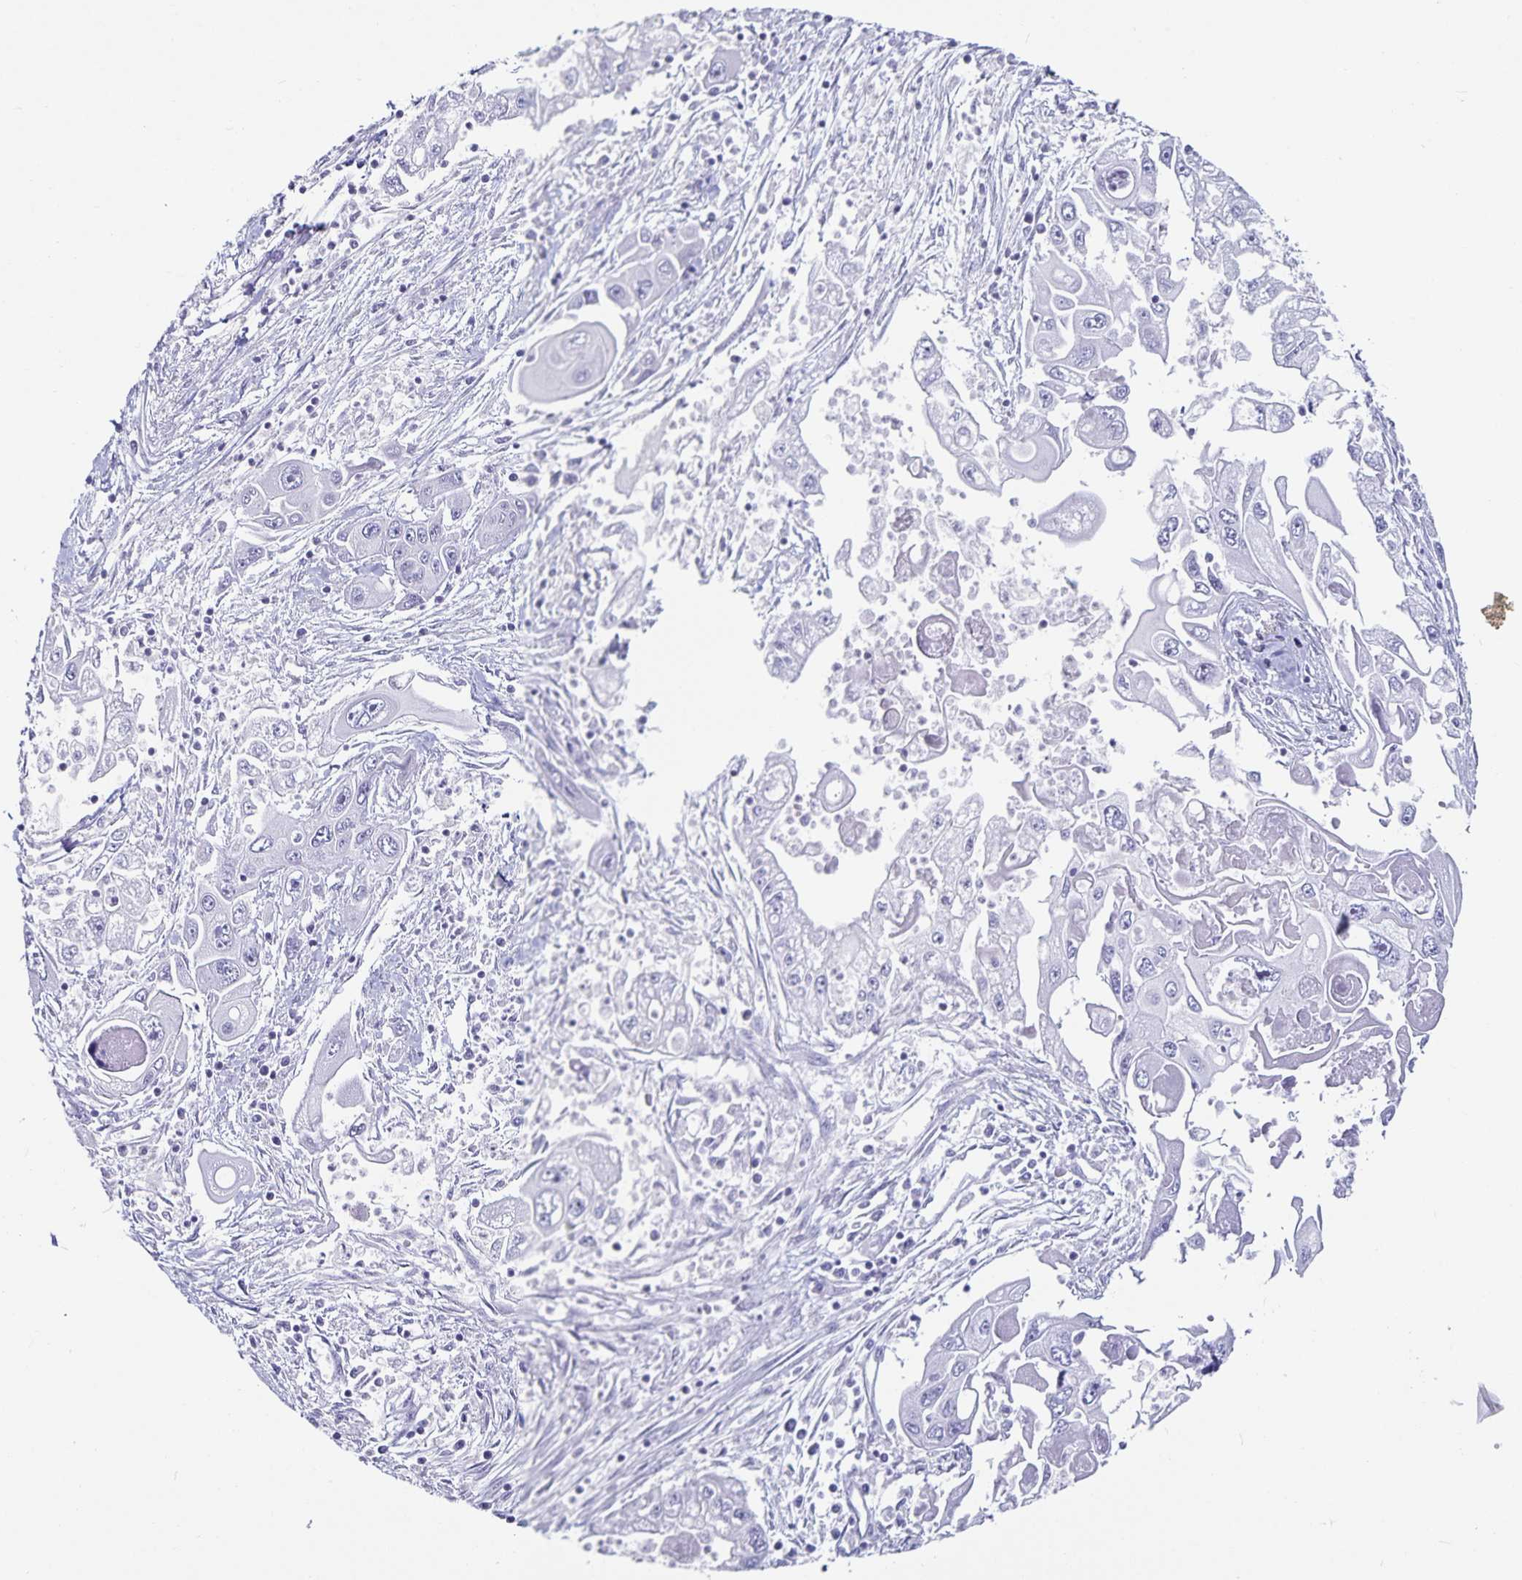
{"staining": {"intensity": "negative", "quantity": "none", "location": "none"}, "tissue": "pancreatic cancer", "cell_type": "Tumor cells", "image_type": "cancer", "snomed": [{"axis": "morphology", "description": "Adenocarcinoma, NOS"}, {"axis": "topography", "description": "Pancreas"}], "caption": "This is a image of IHC staining of pancreatic cancer (adenocarcinoma), which shows no expression in tumor cells. The staining is performed using DAB brown chromogen with nuclei counter-stained in using hematoxylin.", "gene": "PLAC1", "patient": {"sex": "male", "age": 70}}